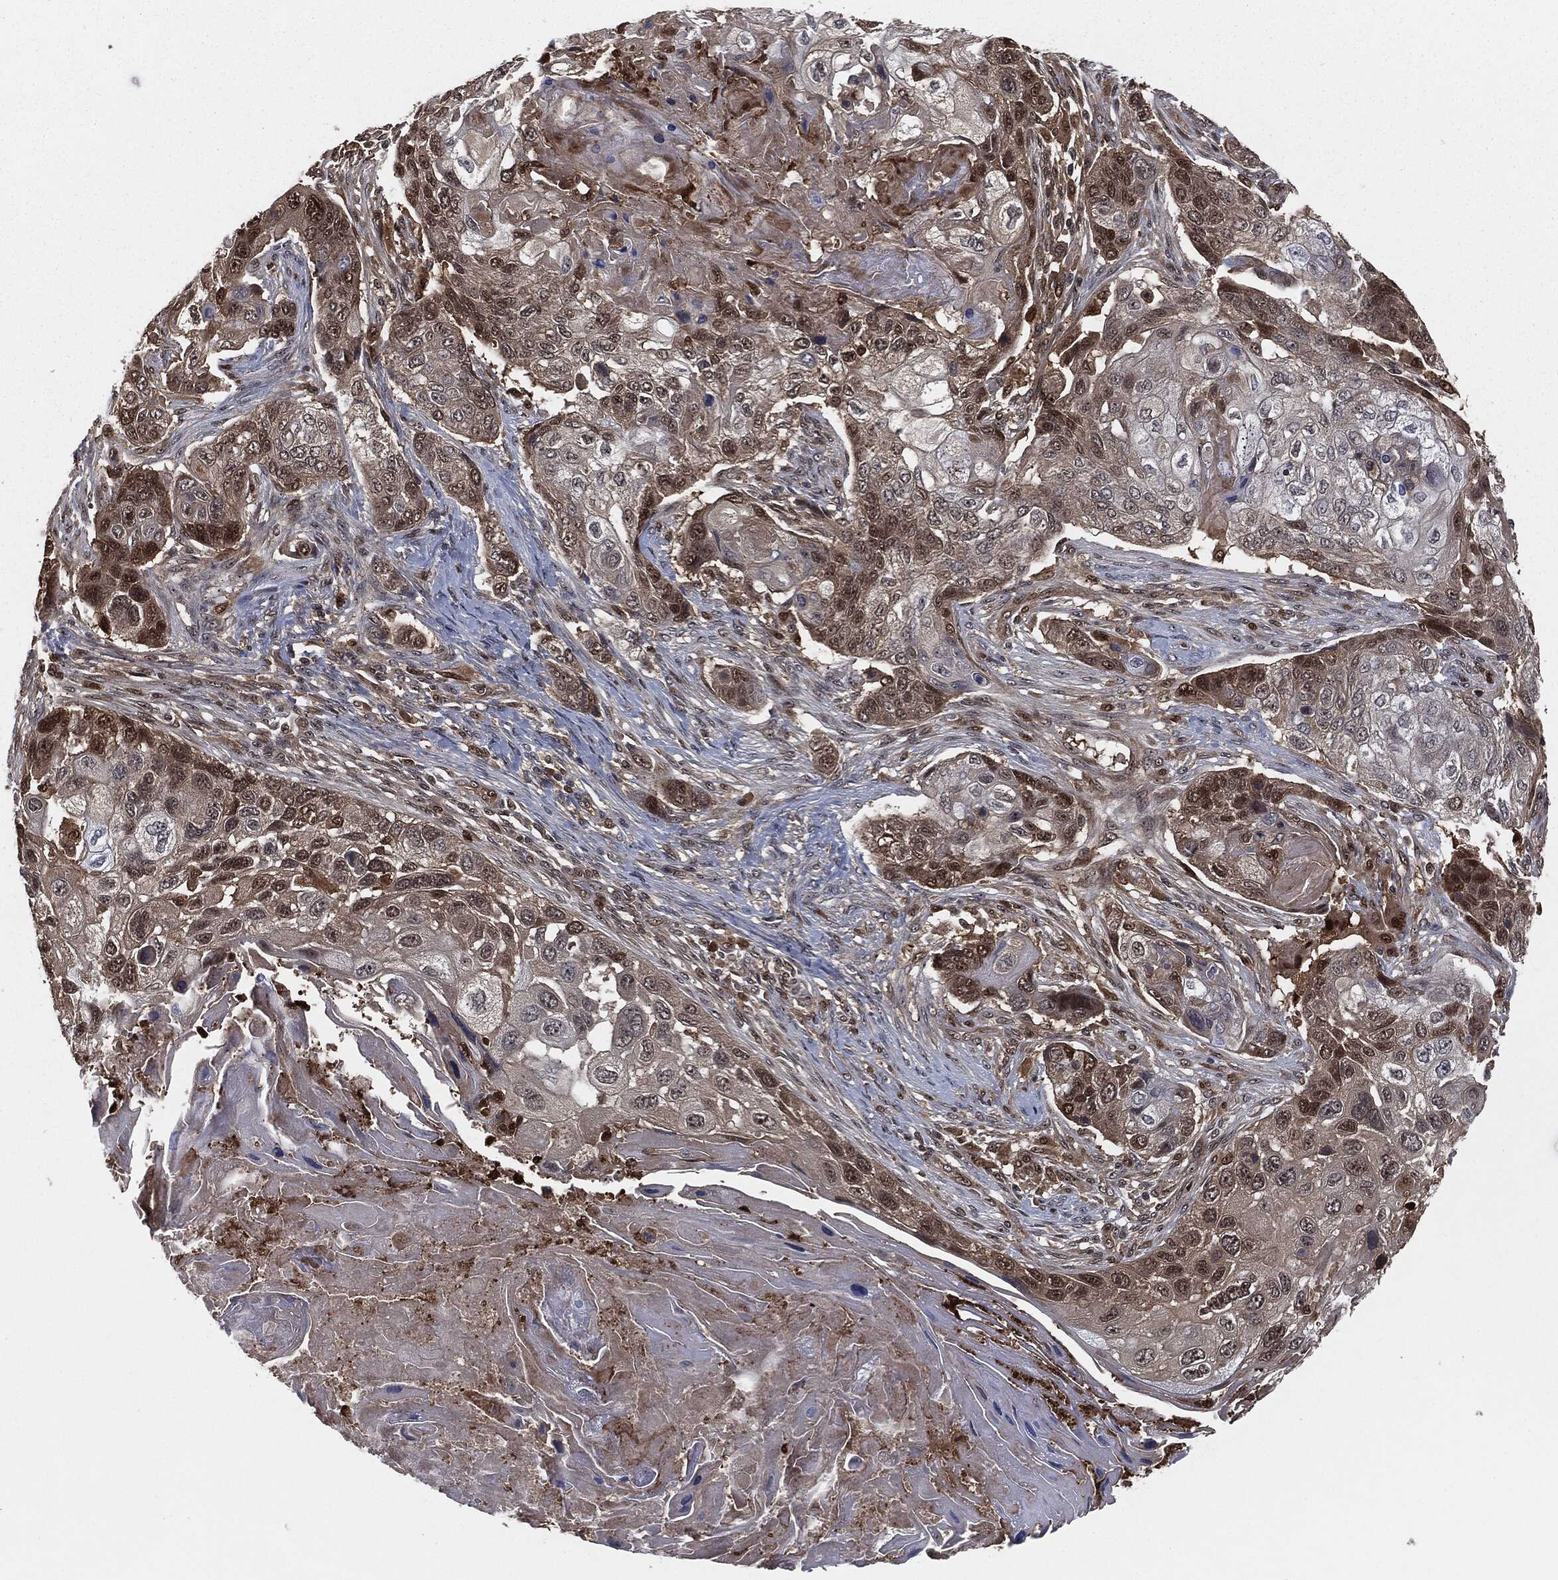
{"staining": {"intensity": "moderate", "quantity": "<25%", "location": "nuclear"}, "tissue": "lung cancer", "cell_type": "Tumor cells", "image_type": "cancer", "snomed": [{"axis": "morphology", "description": "Normal tissue, NOS"}, {"axis": "morphology", "description": "Squamous cell carcinoma, NOS"}, {"axis": "topography", "description": "Bronchus"}, {"axis": "topography", "description": "Lung"}], "caption": "DAB immunohistochemical staining of lung cancer (squamous cell carcinoma) displays moderate nuclear protein staining in about <25% of tumor cells.", "gene": "CAPRIN2", "patient": {"sex": "male", "age": 69}}